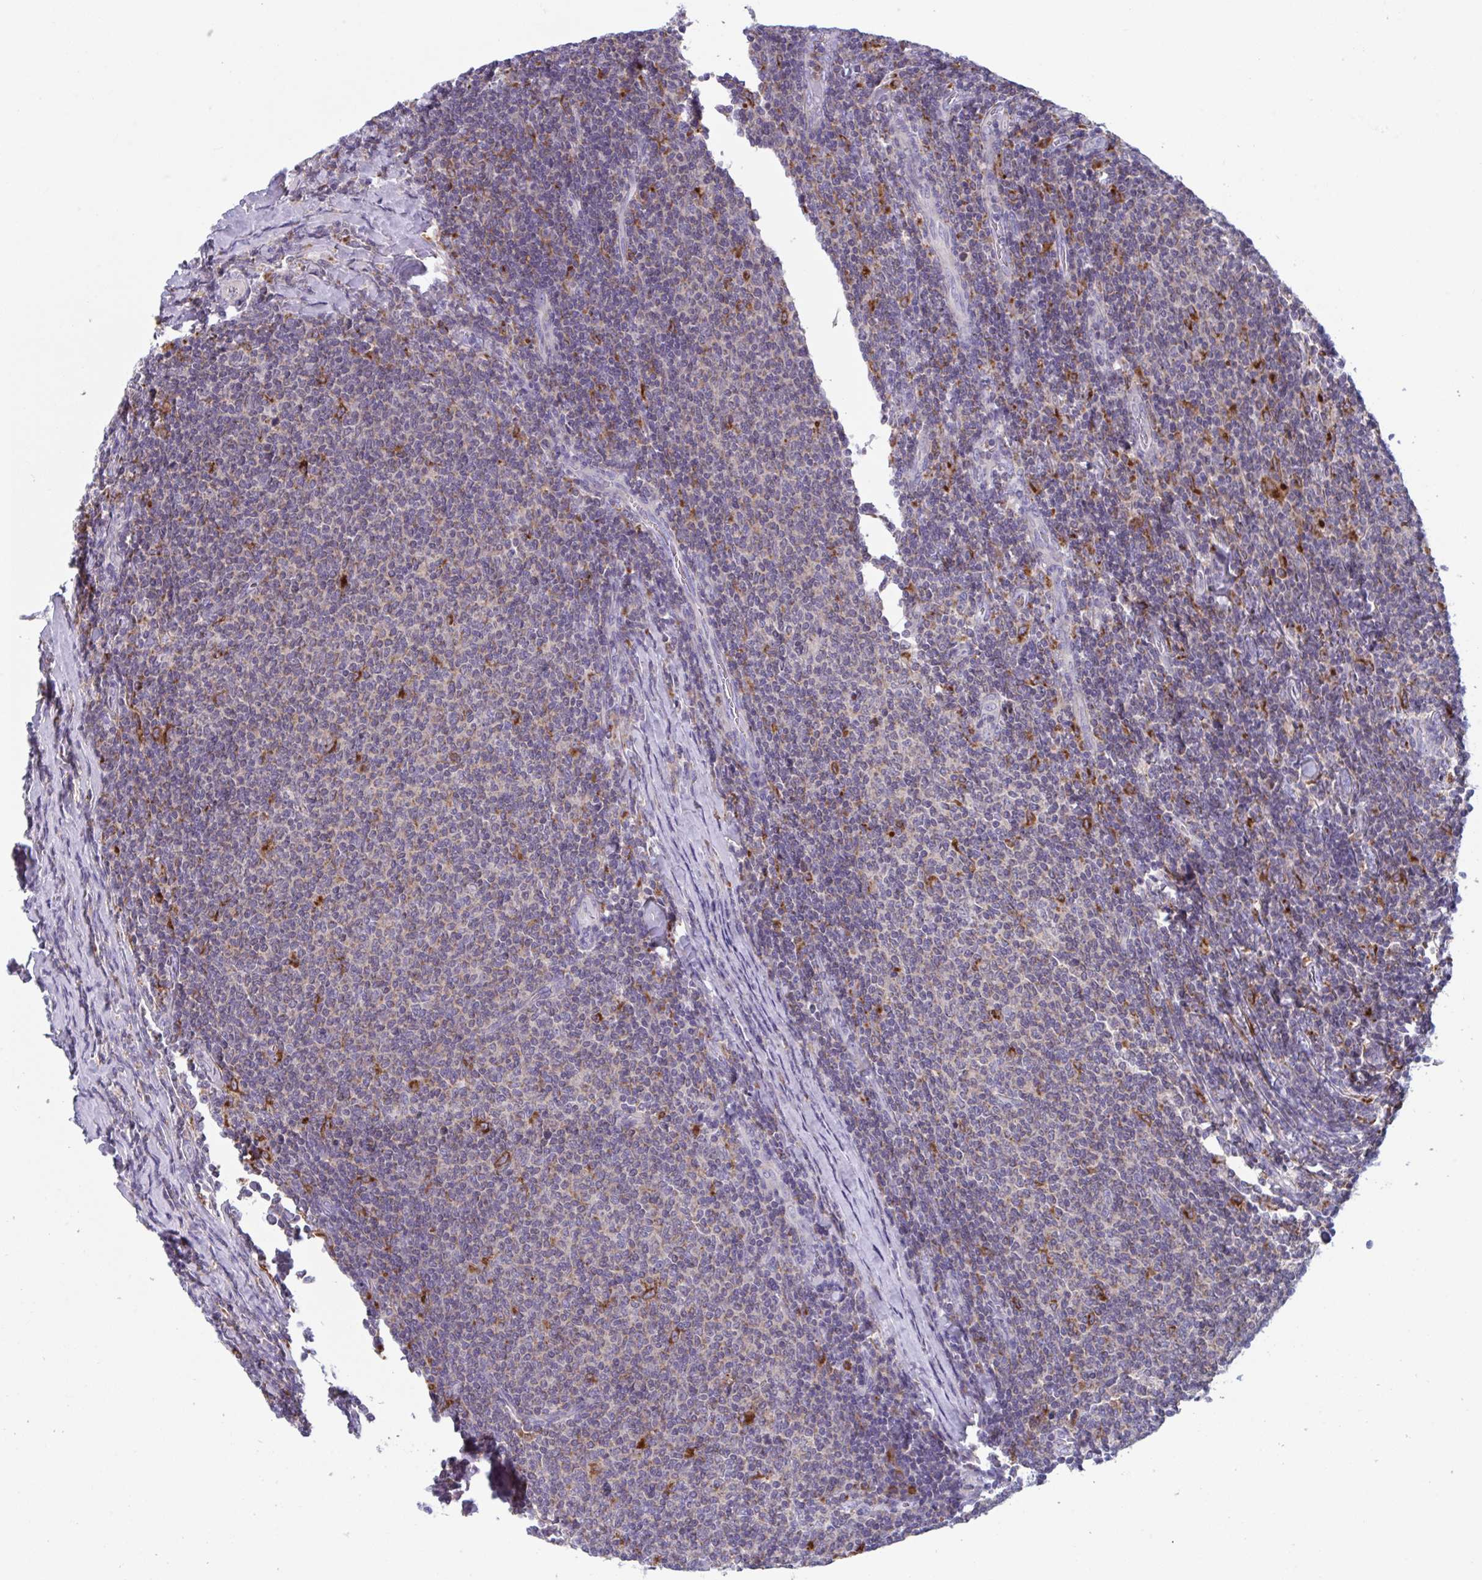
{"staining": {"intensity": "negative", "quantity": "none", "location": "none"}, "tissue": "lymphoma", "cell_type": "Tumor cells", "image_type": "cancer", "snomed": [{"axis": "morphology", "description": "Malignant lymphoma, non-Hodgkin's type, Low grade"}, {"axis": "topography", "description": "Lymph node"}], "caption": "An immunohistochemistry photomicrograph of low-grade malignant lymphoma, non-Hodgkin's type is shown. There is no staining in tumor cells of low-grade malignant lymphoma, non-Hodgkin's type.", "gene": "NIPSNAP1", "patient": {"sex": "male", "age": 52}}